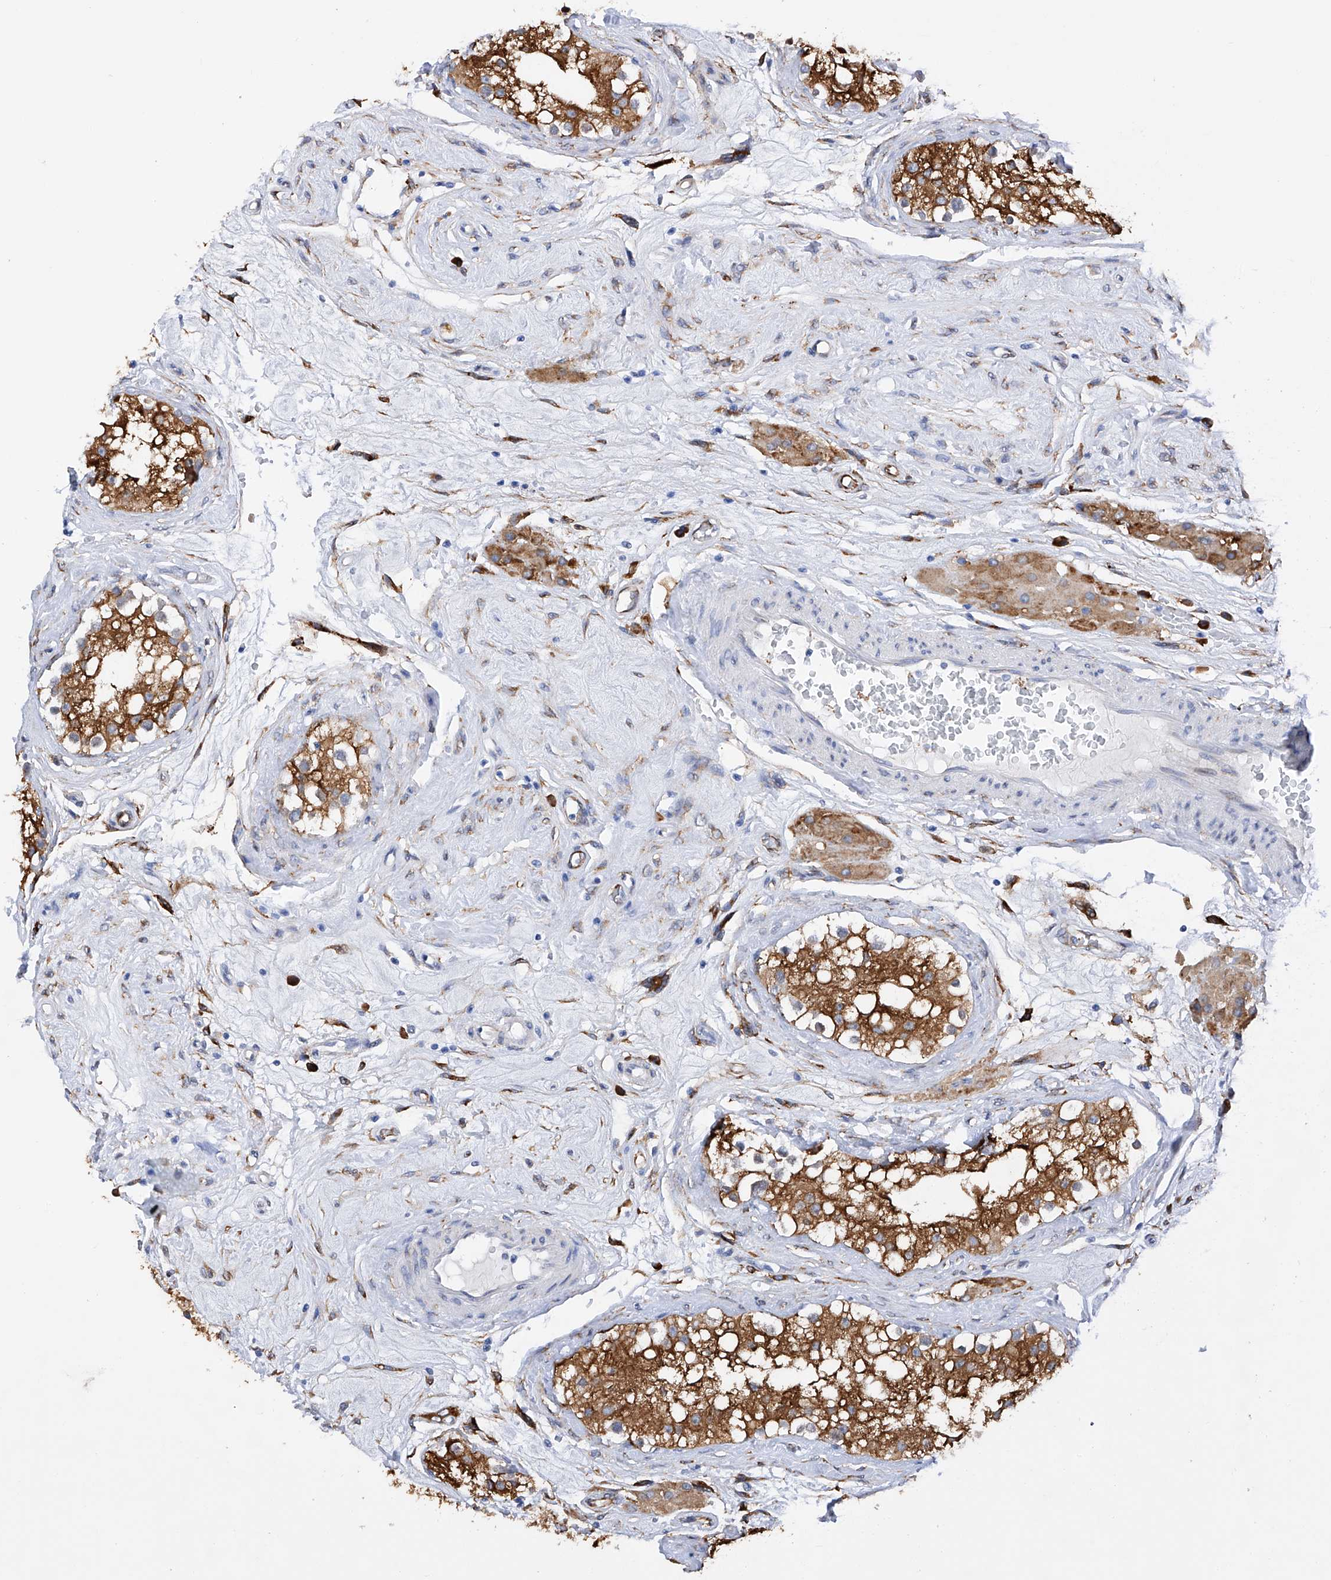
{"staining": {"intensity": "strong", "quantity": ">75%", "location": "cytoplasmic/membranous"}, "tissue": "testis", "cell_type": "Cells in seminiferous ducts", "image_type": "normal", "snomed": [{"axis": "morphology", "description": "Normal tissue, NOS"}, {"axis": "topography", "description": "Testis"}], "caption": "A brown stain highlights strong cytoplasmic/membranous staining of a protein in cells in seminiferous ducts of unremarkable human testis. (DAB IHC with brightfield microscopy, high magnification).", "gene": "PDIA5", "patient": {"sex": "male", "age": 84}}